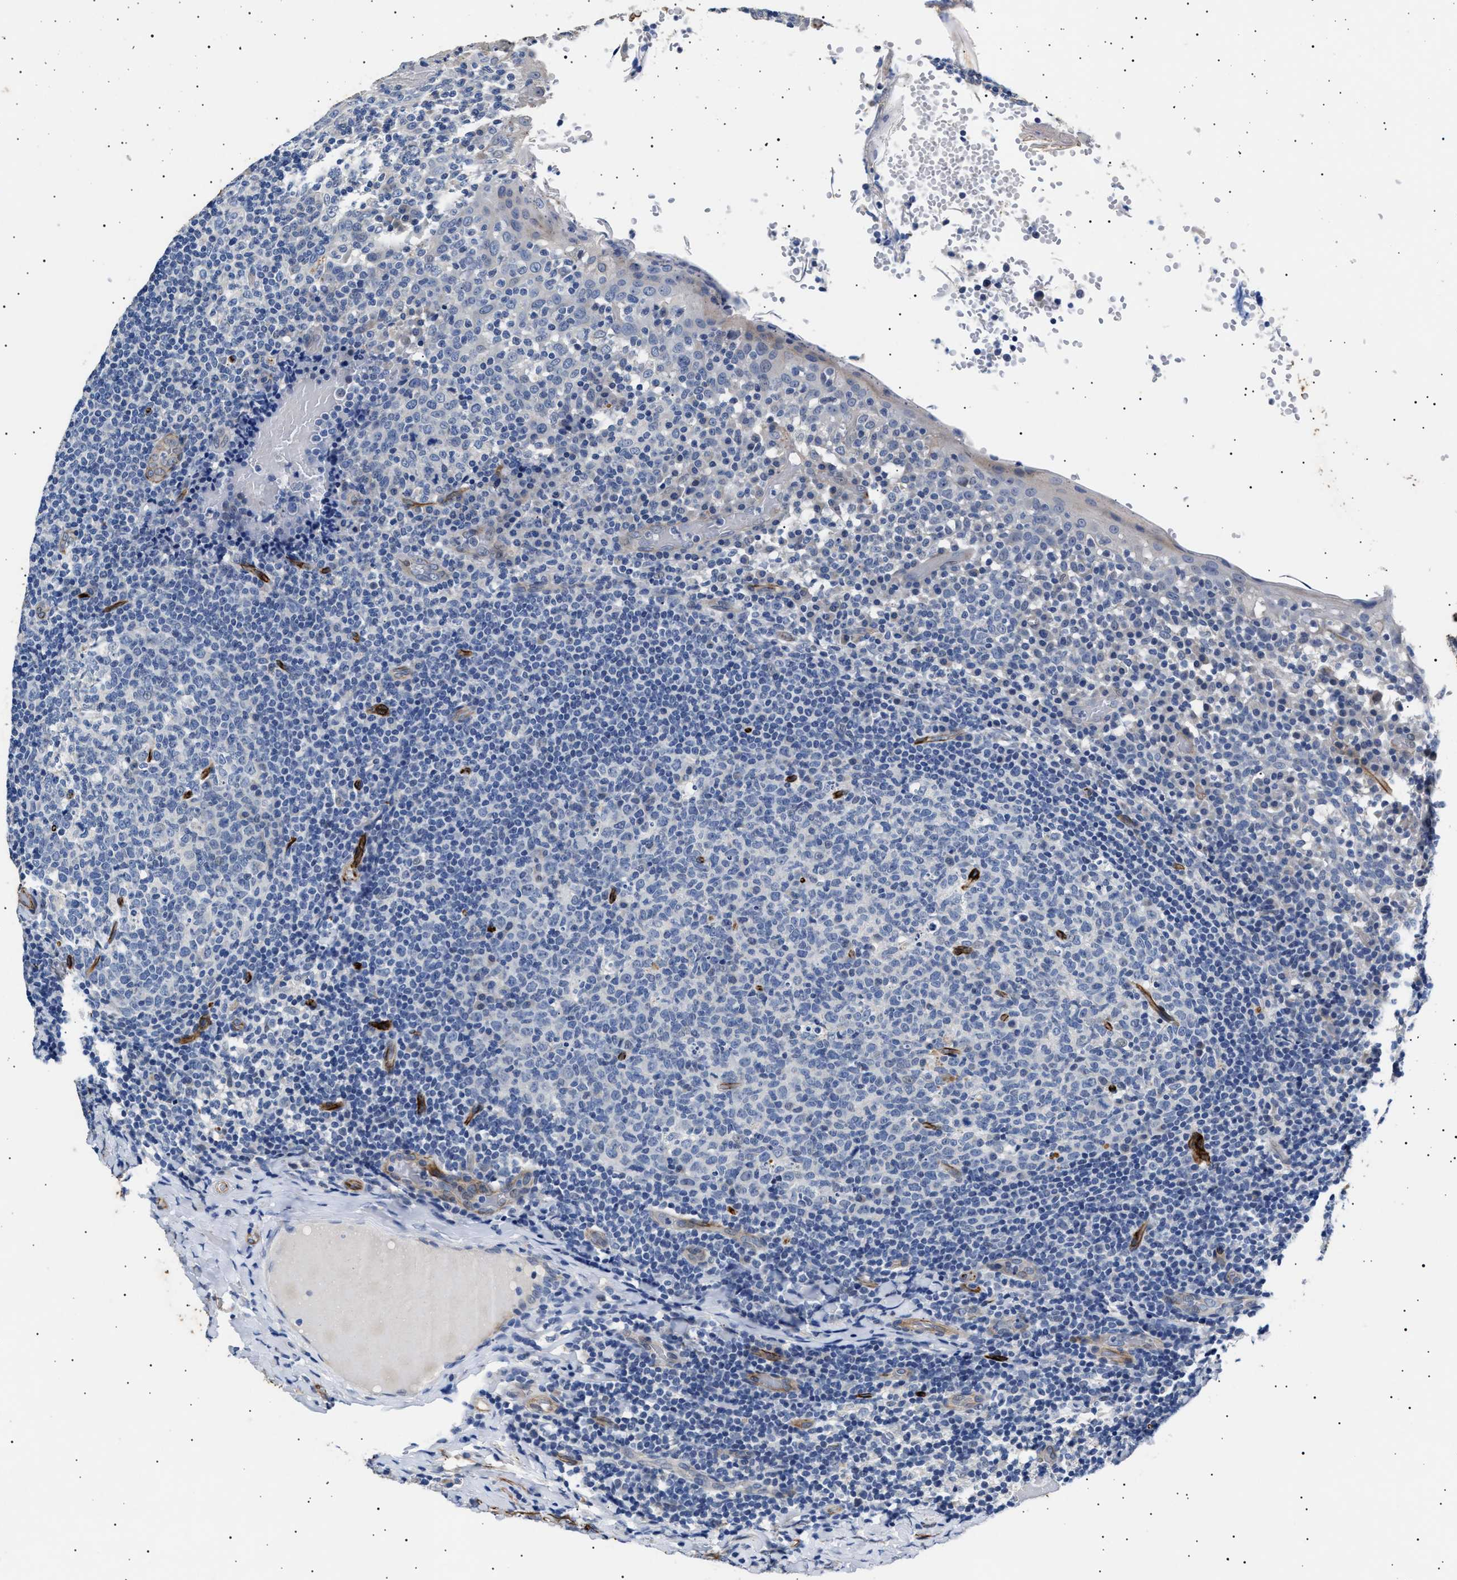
{"staining": {"intensity": "negative", "quantity": "none", "location": "none"}, "tissue": "tonsil", "cell_type": "Germinal center cells", "image_type": "normal", "snomed": [{"axis": "morphology", "description": "Normal tissue, NOS"}, {"axis": "topography", "description": "Tonsil"}], "caption": "Immunohistochemical staining of benign tonsil reveals no significant positivity in germinal center cells. (Stains: DAB (3,3'-diaminobenzidine) immunohistochemistry with hematoxylin counter stain, Microscopy: brightfield microscopy at high magnification).", "gene": "OLFML2A", "patient": {"sex": "female", "age": 19}}